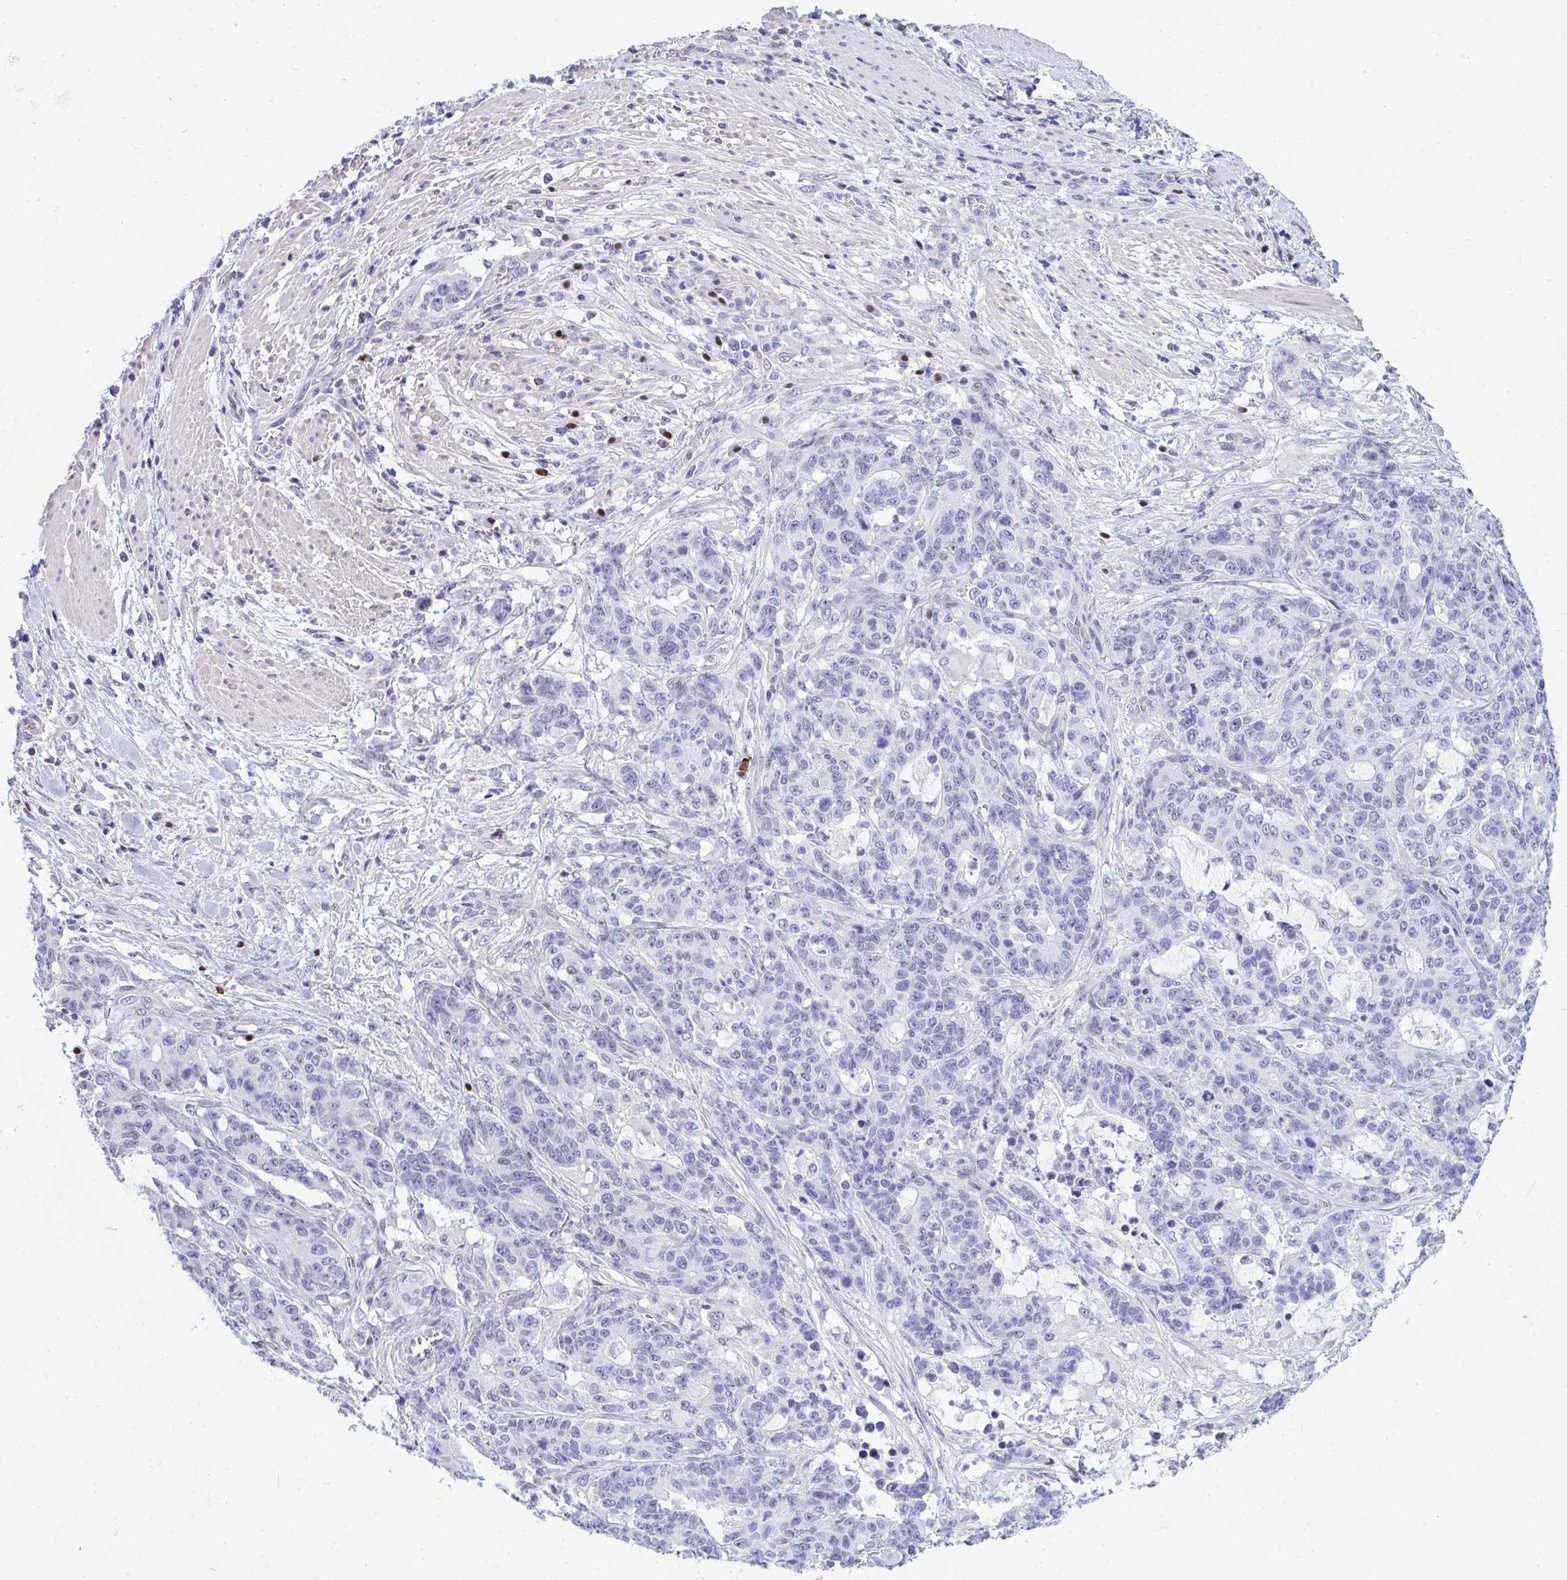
{"staining": {"intensity": "negative", "quantity": "none", "location": "none"}, "tissue": "stomach cancer", "cell_type": "Tumor cells", "image_type": "cancer", "snomed": [{"axis": "morphology", "description": "Normal tissue, NOS"}, {"axis": "morphology", "description": "Adenocarcinoma, NOS"}, {"axis": "topography", "description": "Stomach"}], "caption": "The image reveals no significant expression in tumor cells of adenocarcinoma (stomach). (DAB immunohistochemistry with hematoxylin counter stain).", "gene": "SLC25A51", "patient": {"sex": "female", "age": 64}}